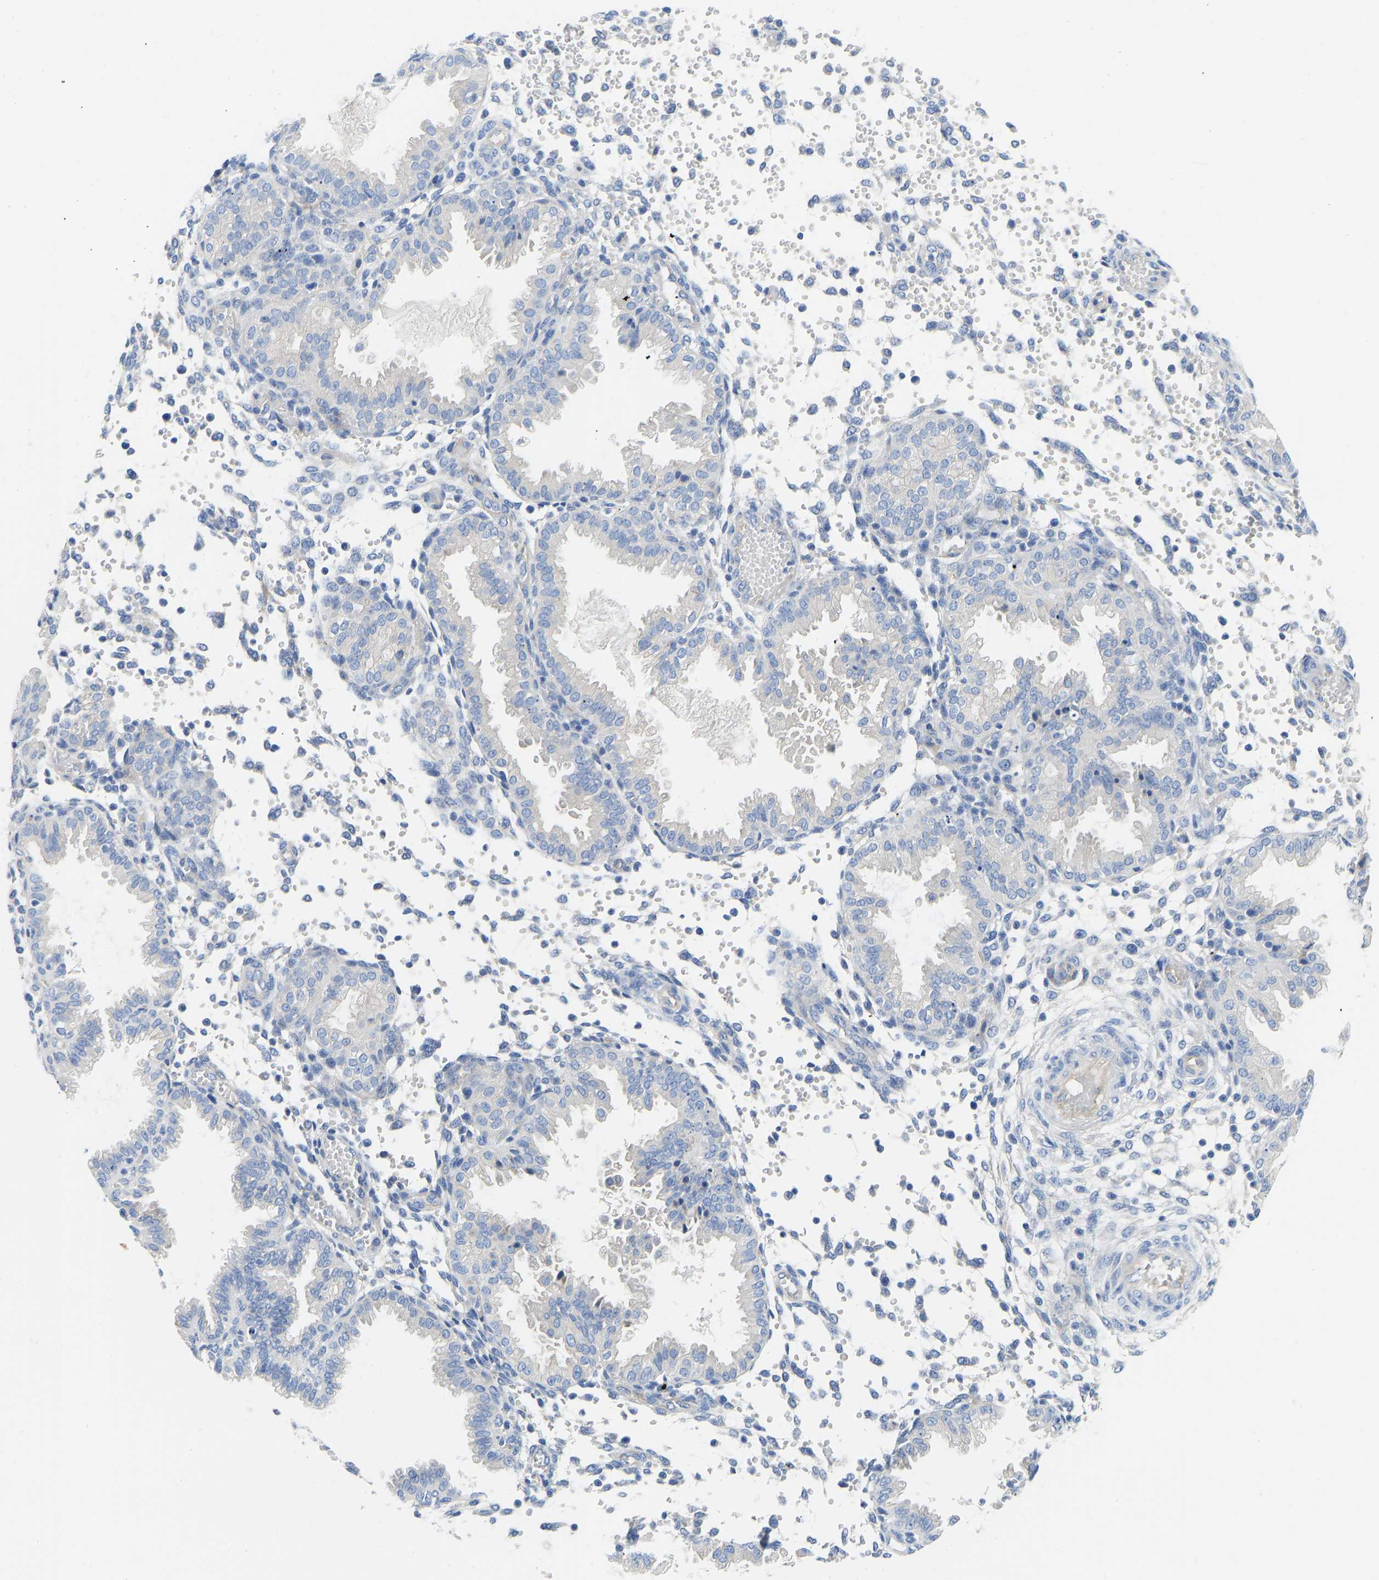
{"staining": {"intensity": "negative", "quantity": "none", "location": "none"}, "tissue": "endometrium", "cell_type": "Cells in endometrial stroma", "image_type": "normal", "snomed": [{"axis": "morphology", "description": "Normal tissue, NOS"}, {"axis": "topography", "description": "Endometrium"}], "caption": "This is an immunohistochemistry (IHC) image of normal human endometrium. There is no staining in cells in endometrial stroma.", "gene": "CHAD", "patient": {"sex": "female", "age": 33}}